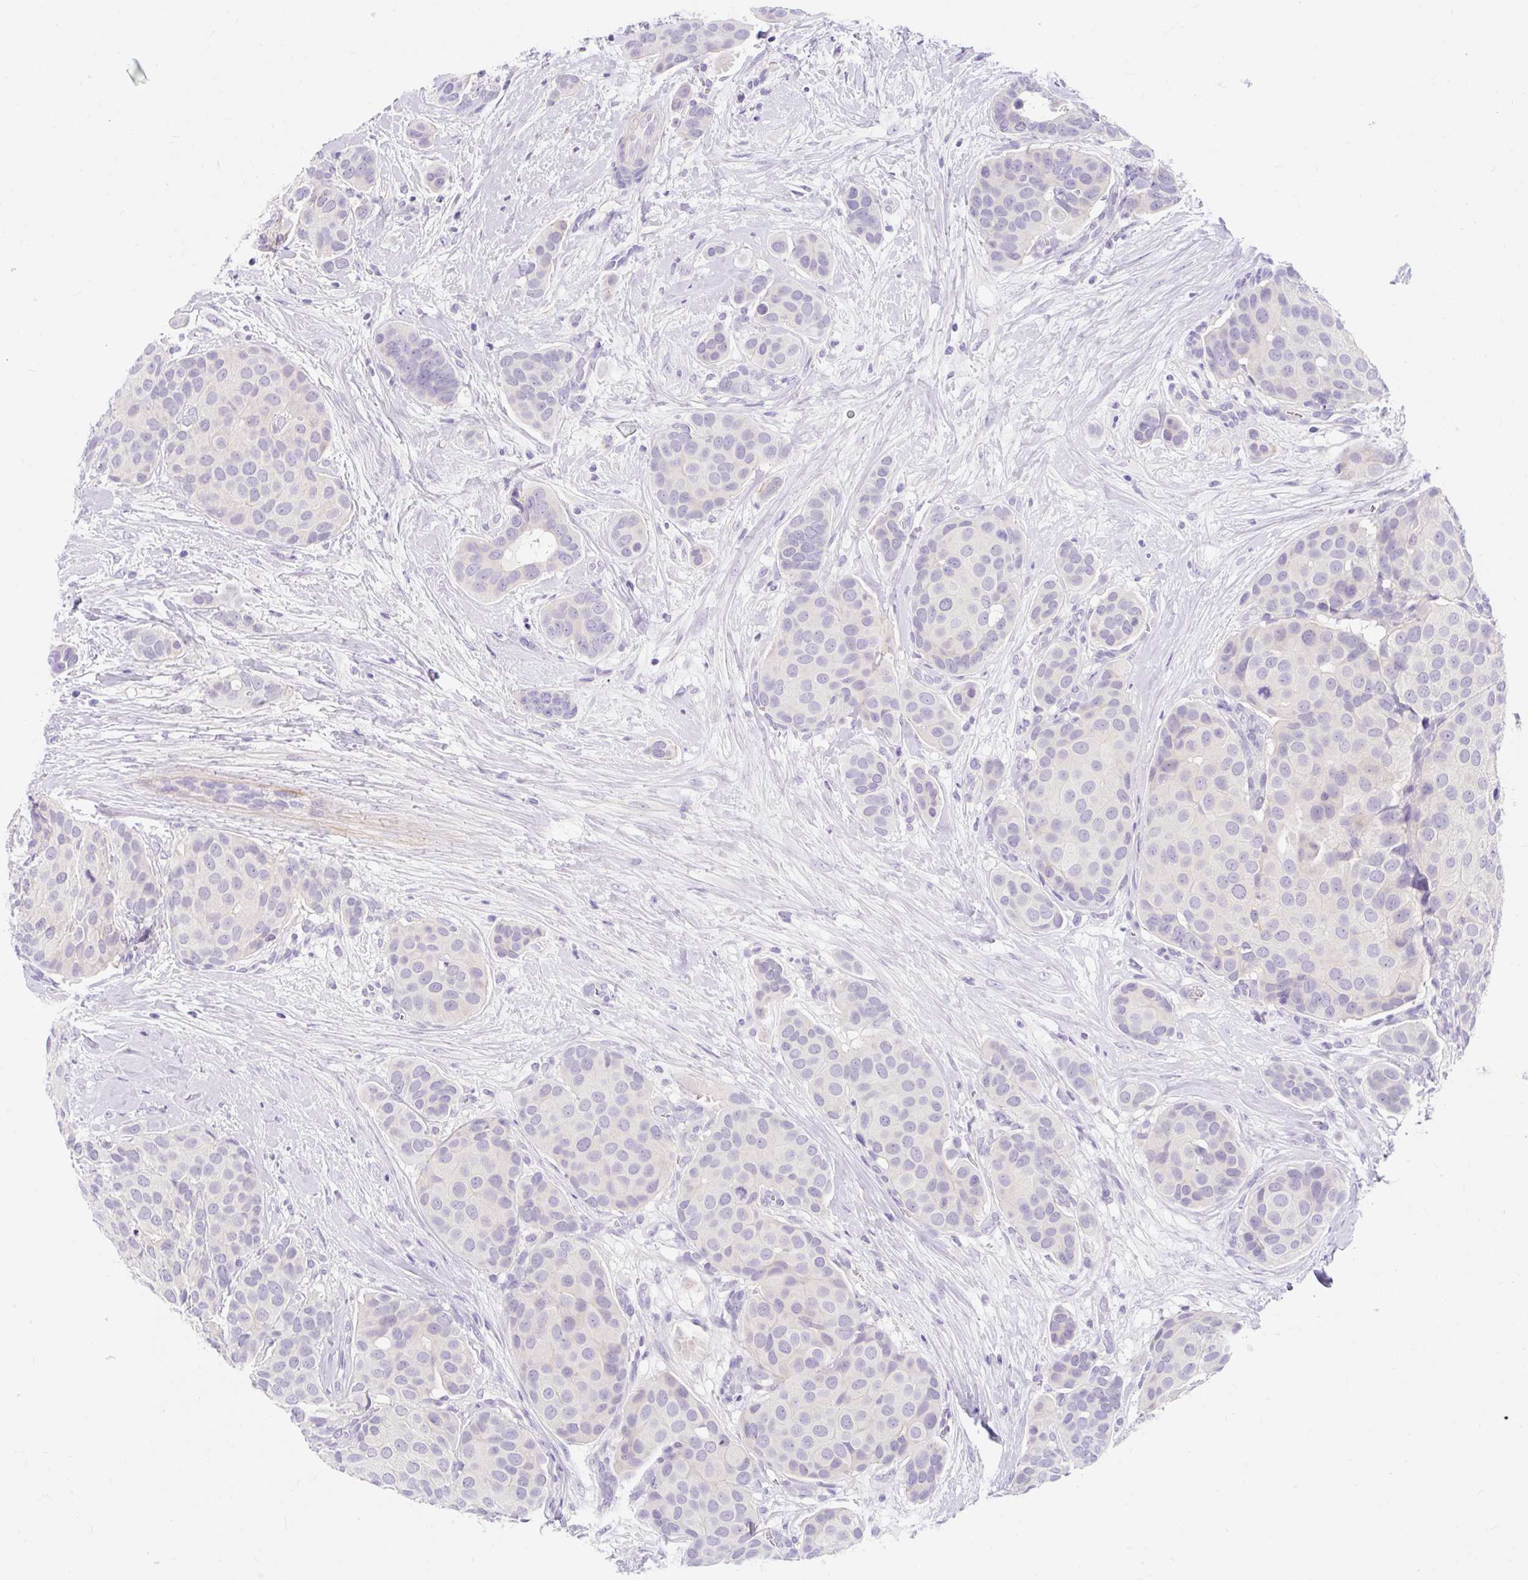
{"staining": {"intensity": "negative", "quantity": "none", "location": "none"}, "tissue": "breast cancer", "cell_type": "Tumor cells", "image_type": "cancer", "snomed": [{"axis": "morphology", "description": "Duct carcinoma"}, {"axis": "topography", "description": "Breast"}], "caption": "This is an immunohistochemistry (IHC) photomicrograph of breast cancer. There is no staining in tumor cells.", "gene": "SLC28A1", "patient": {"sex": "female", "age": 70}}